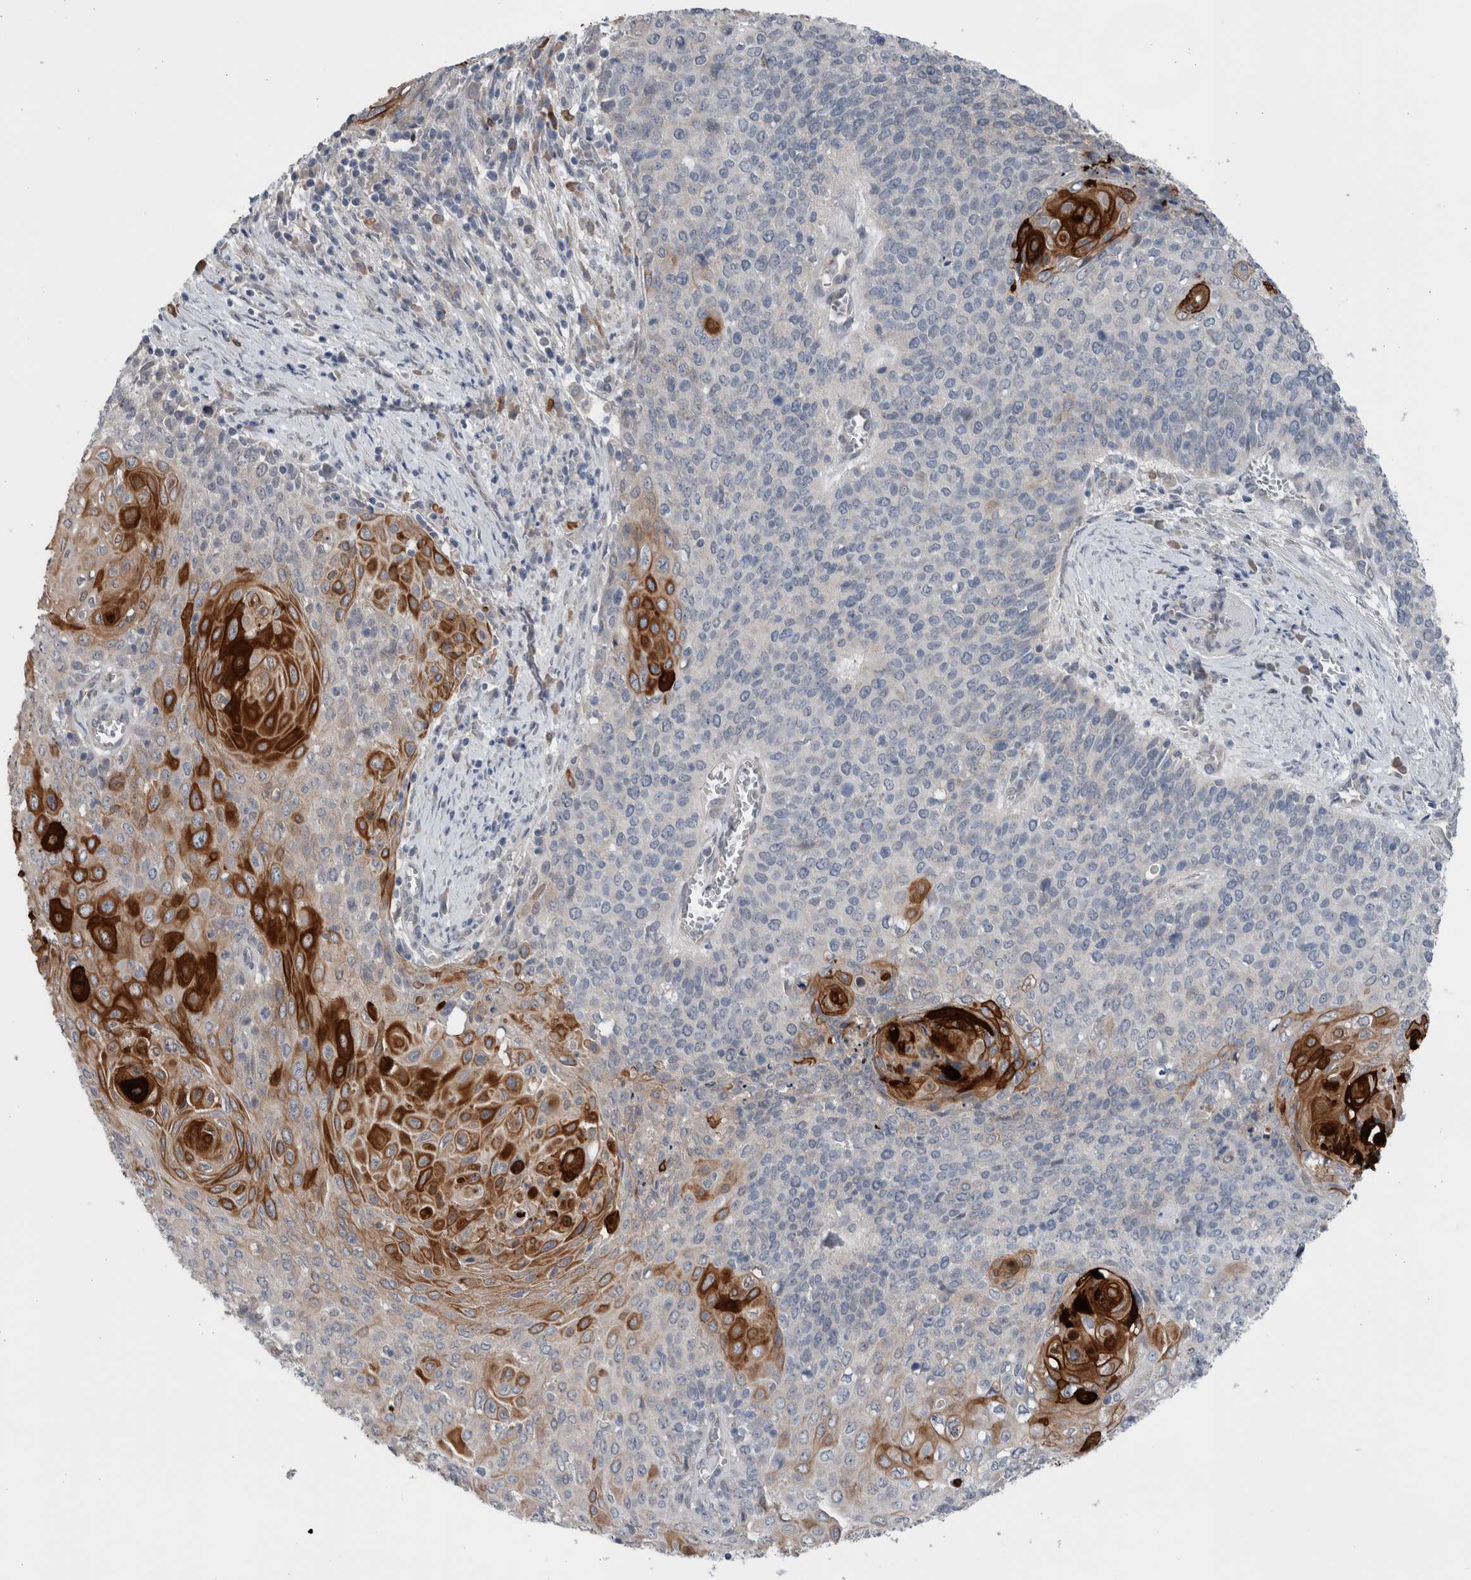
{"staining": {"intensity": "strong", "quantity": "<25%", "location": "cytoplasmic/membranous"}, "tissue": "cervical cancer", "cell_type": "Tumor cells", "image_type": "cancer", "snomed": [{"axis": "morphology", "description": "Squamous cell carcinoma, NOS"}, {"axis": "topography", "description": "Cervix"}], "caption": "Protein expression by immunohistochemistry (IHC) reveals strong cytoplasmic/membranous expression in about <25% of tumor cells in cervical cancer (squamous cell carcinoma).", "gene": "CRNN", "patient": {"sex": "female", "age": 39}}